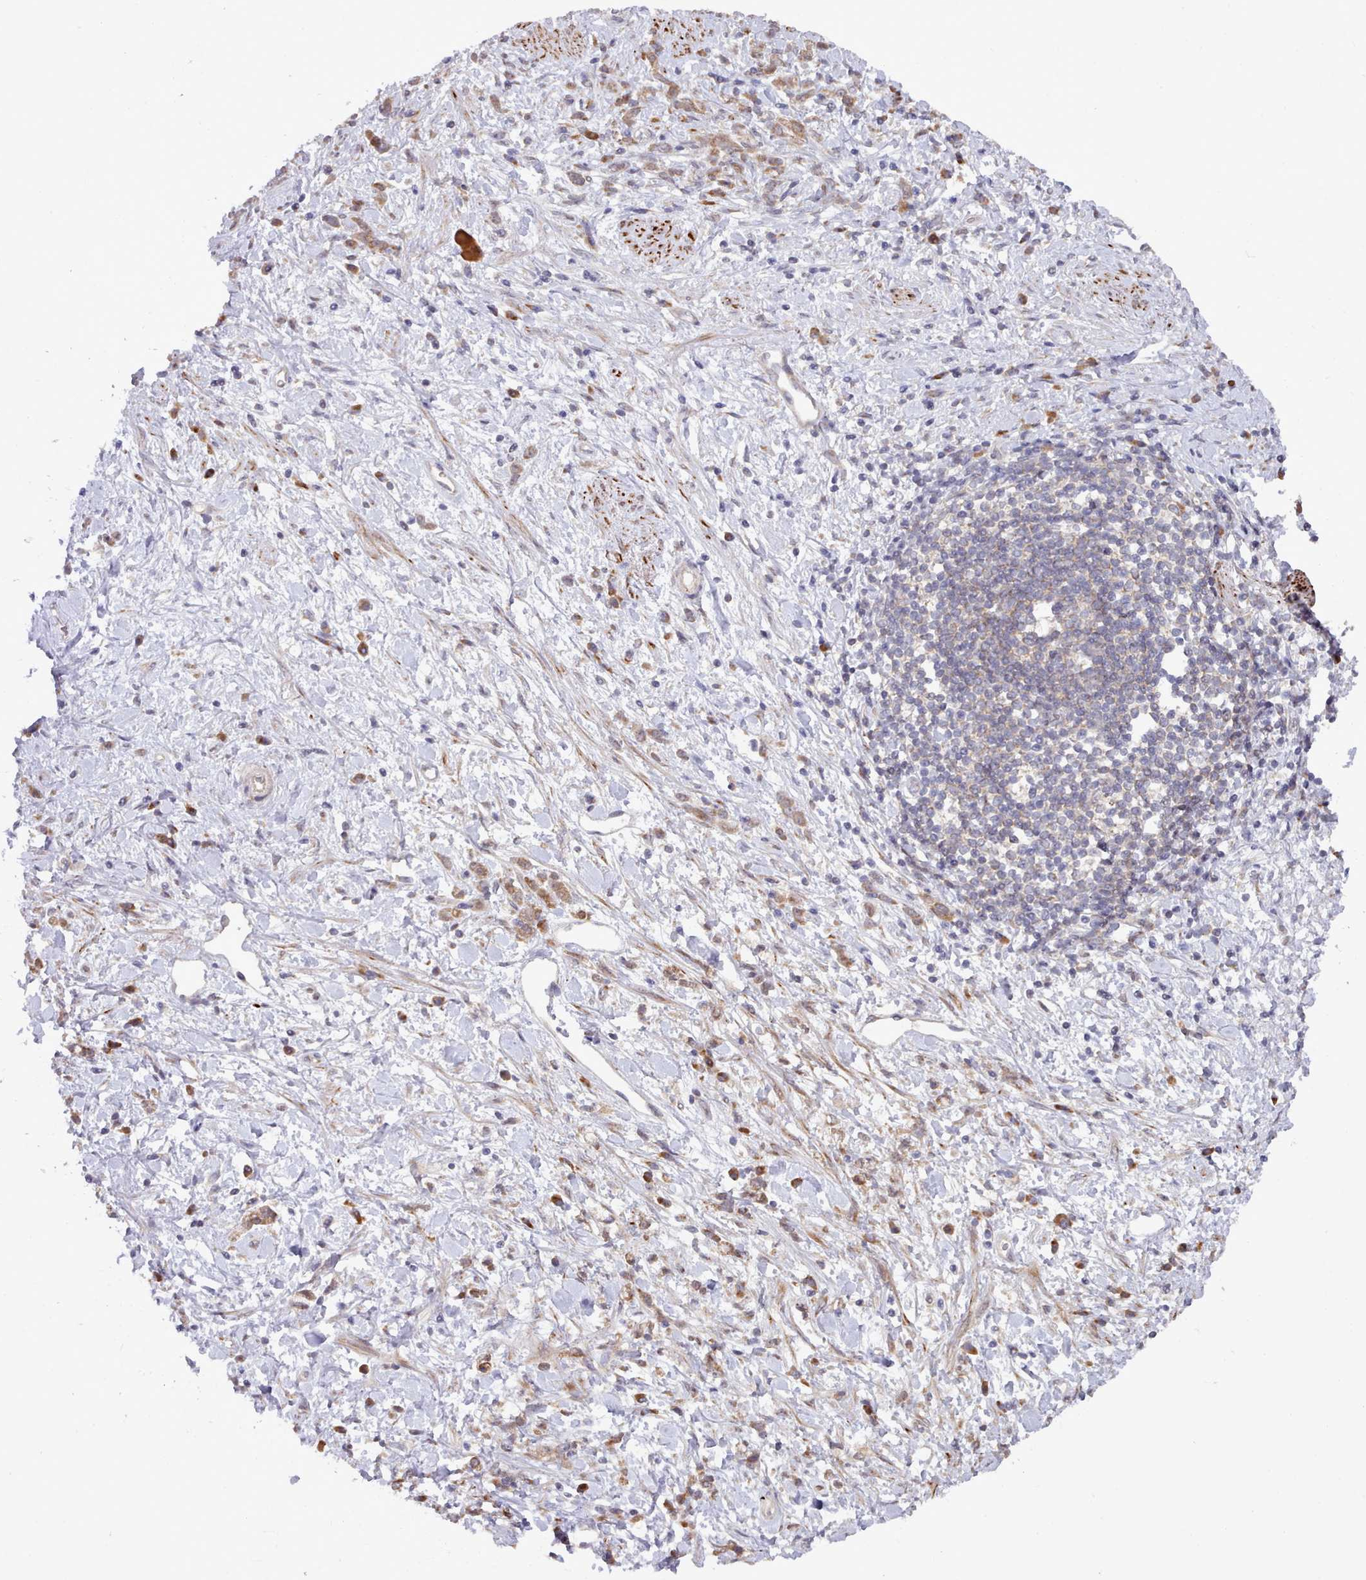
{"staining": {"intensity": "moderate", "quantity": ">75%", "location": "cytoplasmic/membranous"}, "tissue": "stomach cancer", "cell_type": "Tumor cells", "image_type": "cancer", "snomed": [{"axis": "morphology", "description": "Adenocarcinoma, NOS"}, {"axis": "topography", "description": "Stomach"}], "caption": "Stomach cancer (adenocarcinoma) stained with a protein marker exhibits moderate staining in tumor cells.", "gene": "TRIM26", "patient": {"sex": "female", "age": 60}}